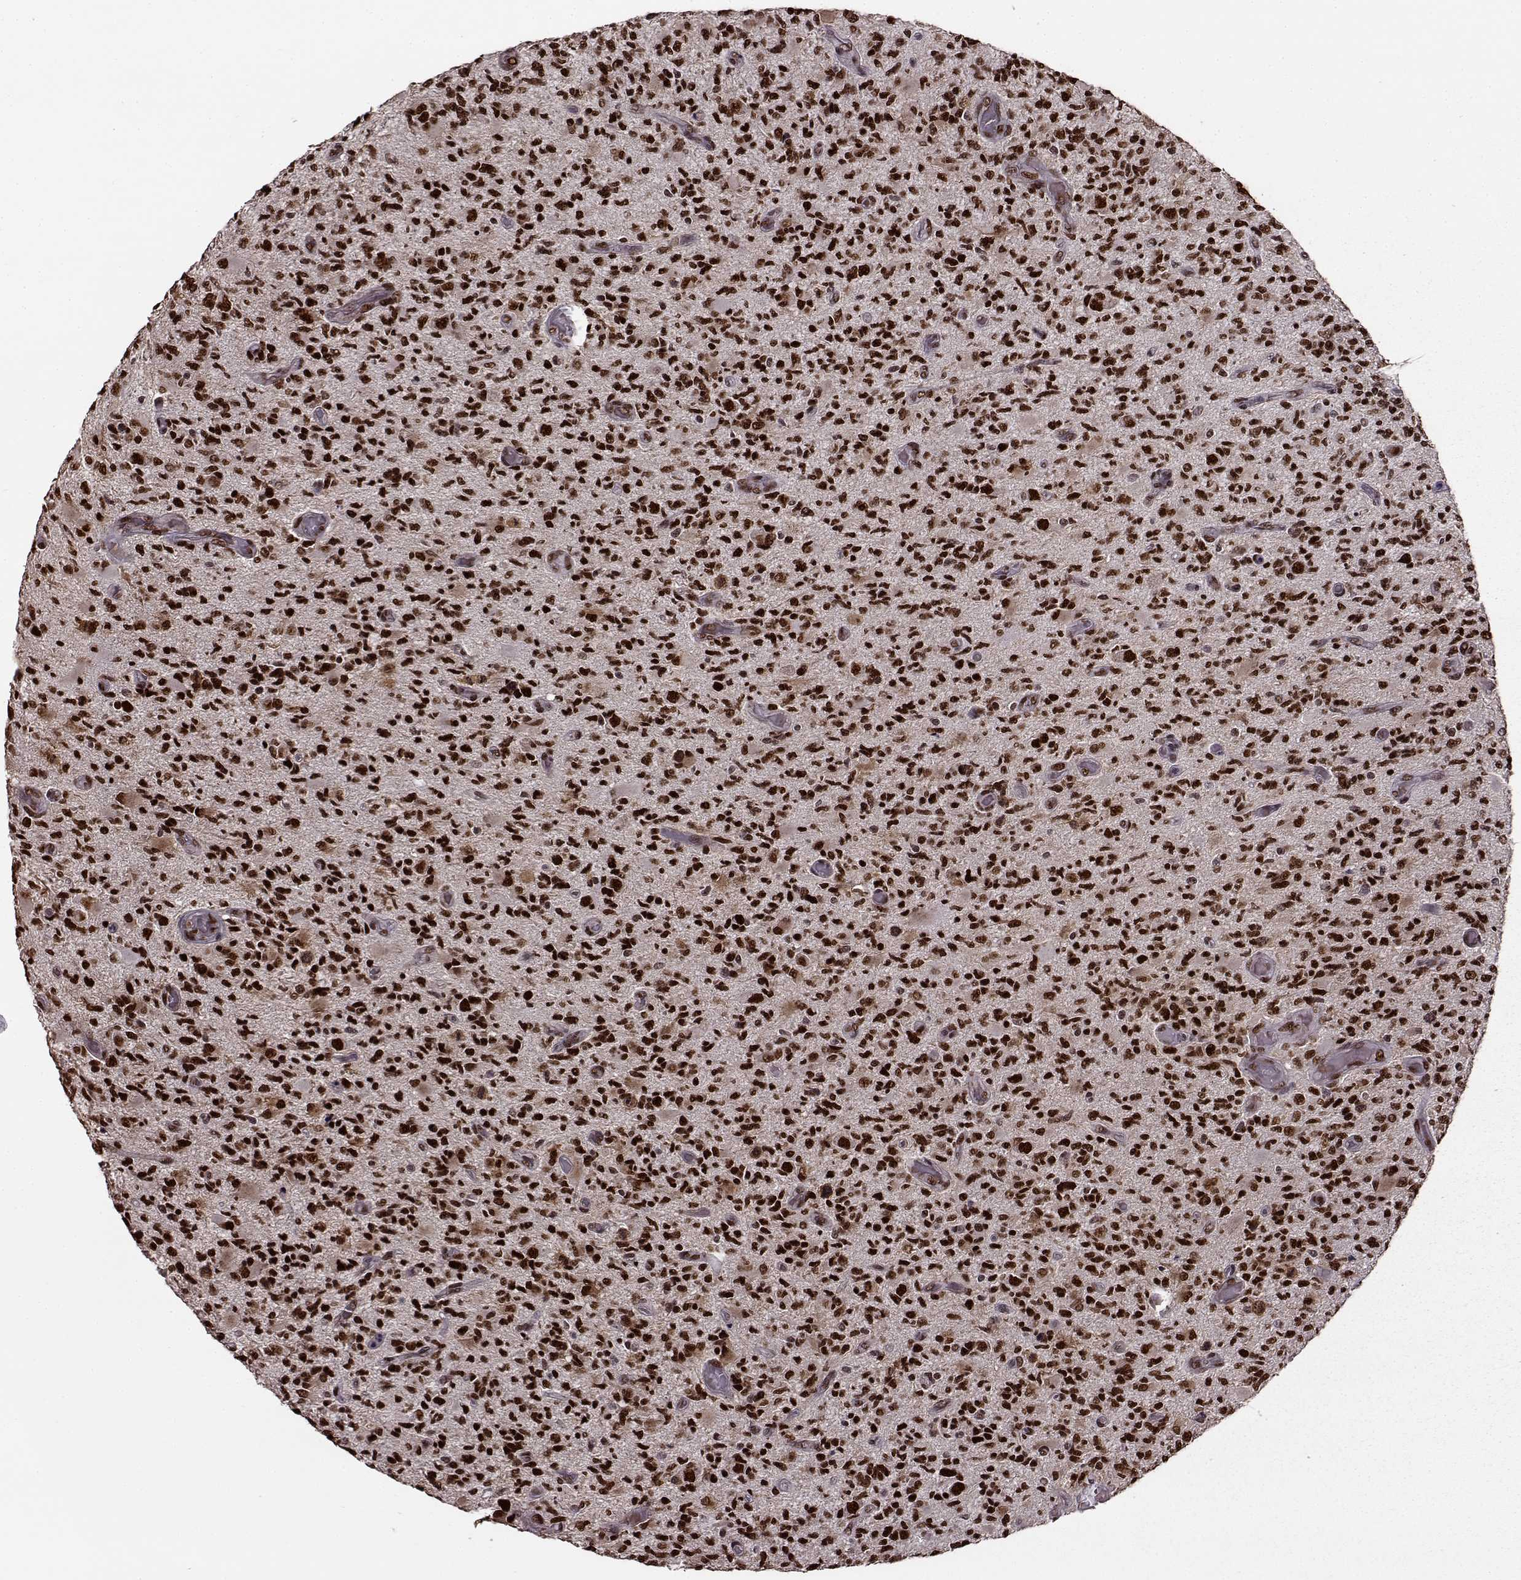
{"staining": {"intensity": "strong", "quantity": ">75%", "location": "nuclear"}, "tissue": "glioma", "cell_type": "Tumor cells", "image_type": "cancer", "snomed": [{"axis": "morphology", "description": "Glioma, malignant, High grade"}, {"axis": "topography", "description": "Brain"}], "caption": "Malignant glioma (high-grade) stained for a protein shows strong nuclear positivity in tumor cells.", "gene": "FTO", "patient": {"sex": "female", "age": 63}}